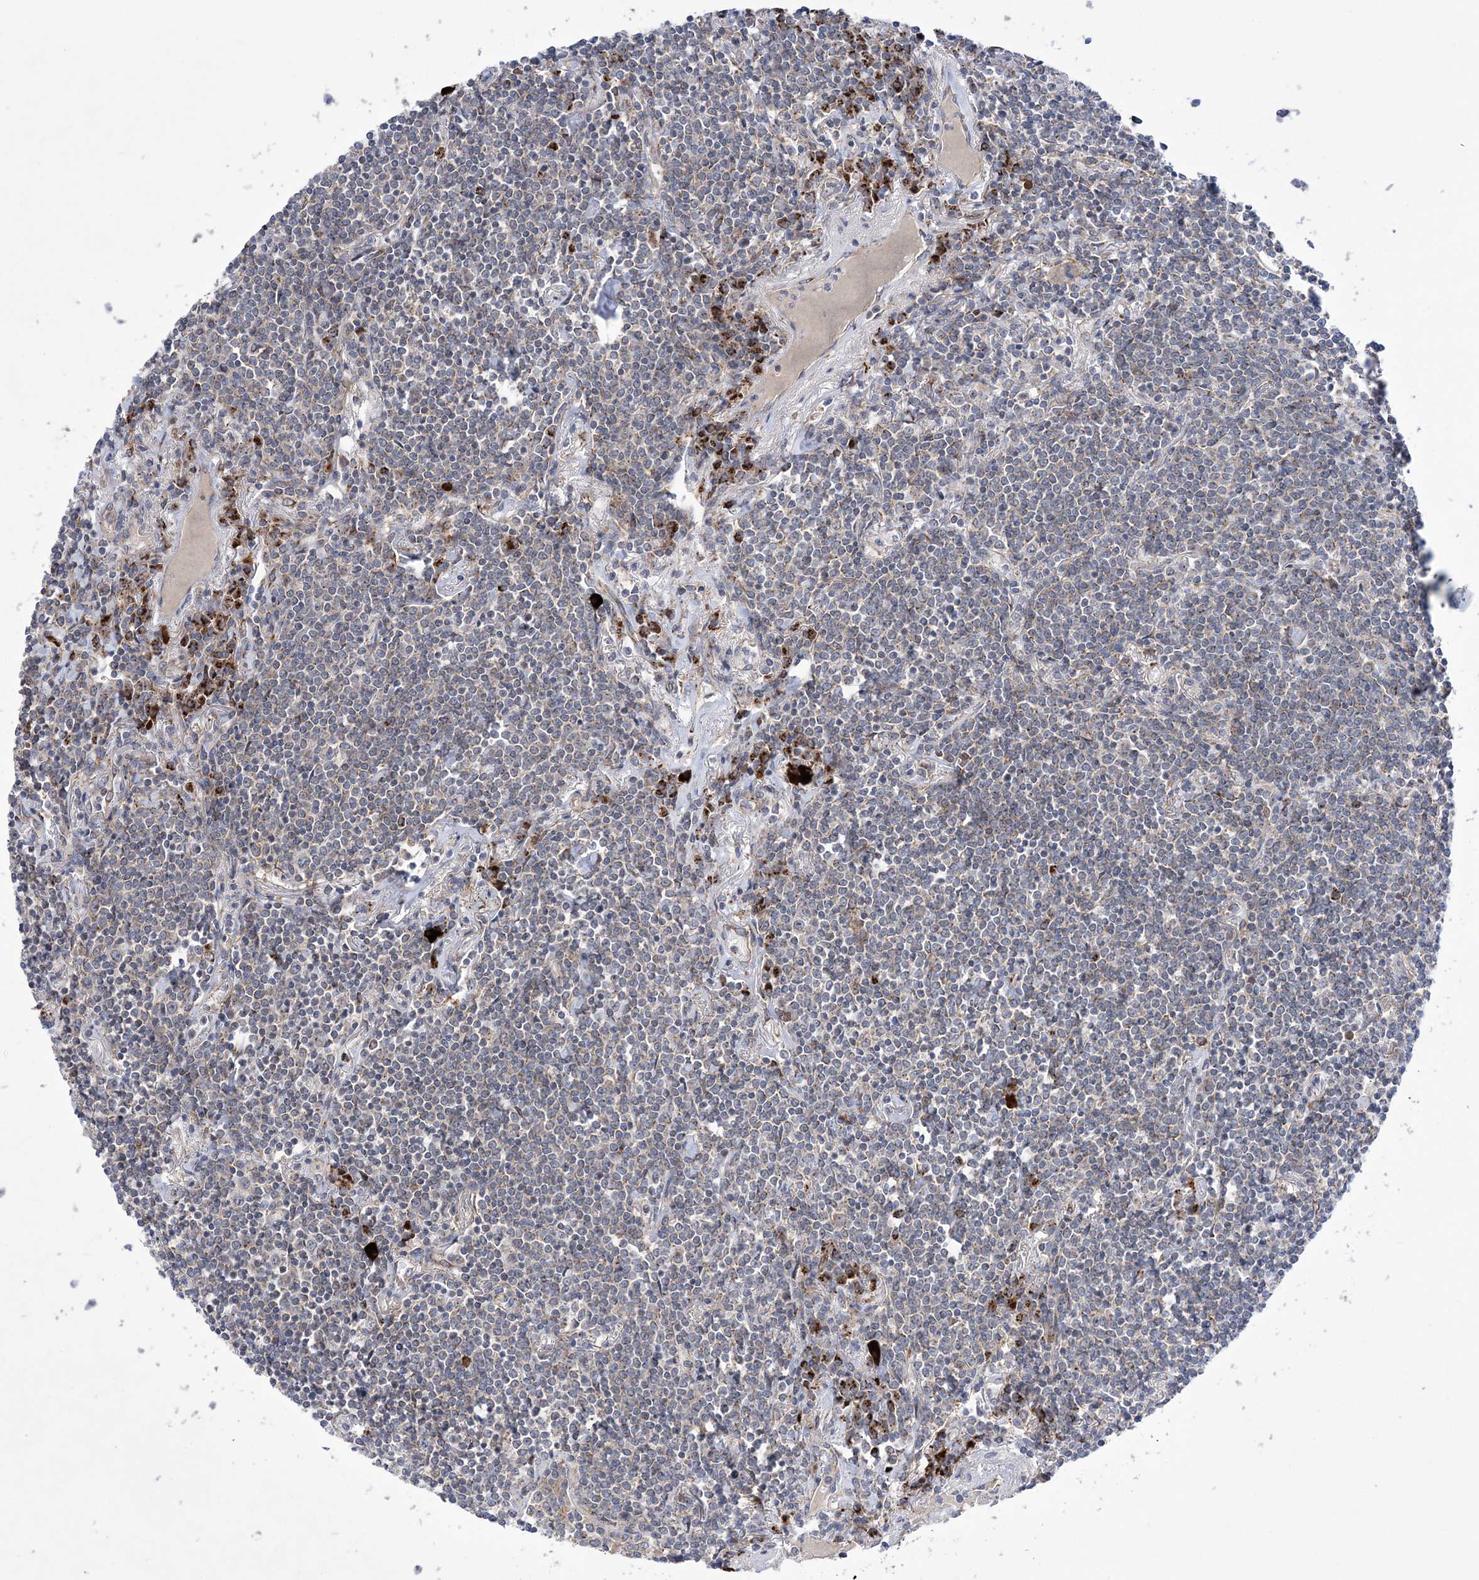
{"staining": {"intensity": "negative", "quantity": "none", "location": "none"}, "tissue": "lymphoma", "cell_type": "Tumor cells", "image_type": "cancer", "snomed": [{"axis": "morphology", "description": "Malignant lymphoma, non-Hodgkin's type, Low grade"}, {"axis": "topography", "description": "Lung"}], "caption": "Human lymphoma stained for a protein using immunohistochemistry (IHC) displays no staining in tumor cells.", "gene": "COPB2", "patient": {"sex": "female", "age": 71}}